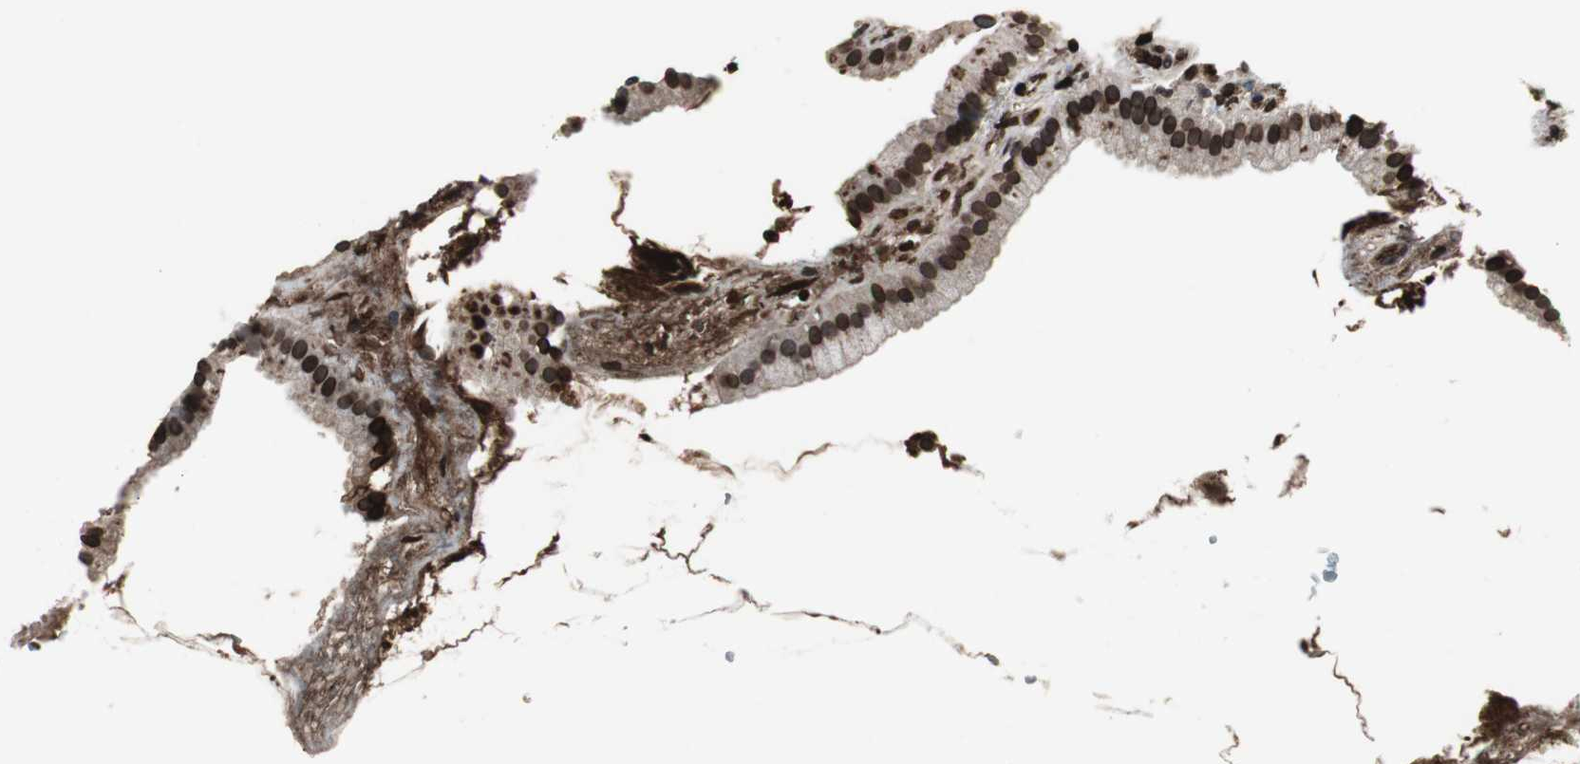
{"staining": {"intensity": "strong", "quantity": ">75%", "location": "cytoplasmic/membranous,nuclear"}, "tissue": "gallbladder", "cell_type": "Glandular cells", "image_type": "normal", "snomed": [{"axis": "morphology", "description": "Normal tissue, NOS"}, {"axis": "topography", "description": "Gallbladder"}], "caption": "IHC staining of normal gallbladder, which reveals high levels of strong cytoplasmic/membranous,nuclear staining in about >75% of glandular cells indicating strong cytoplasmic/membranous,nuclear protein staining. The staining was performed using DAB (brown) for protein detection and nuclei were counterstained in hematoxylin (blue).", "gene": "LMNA", "patient": {"sex": "female", "age": 64}}